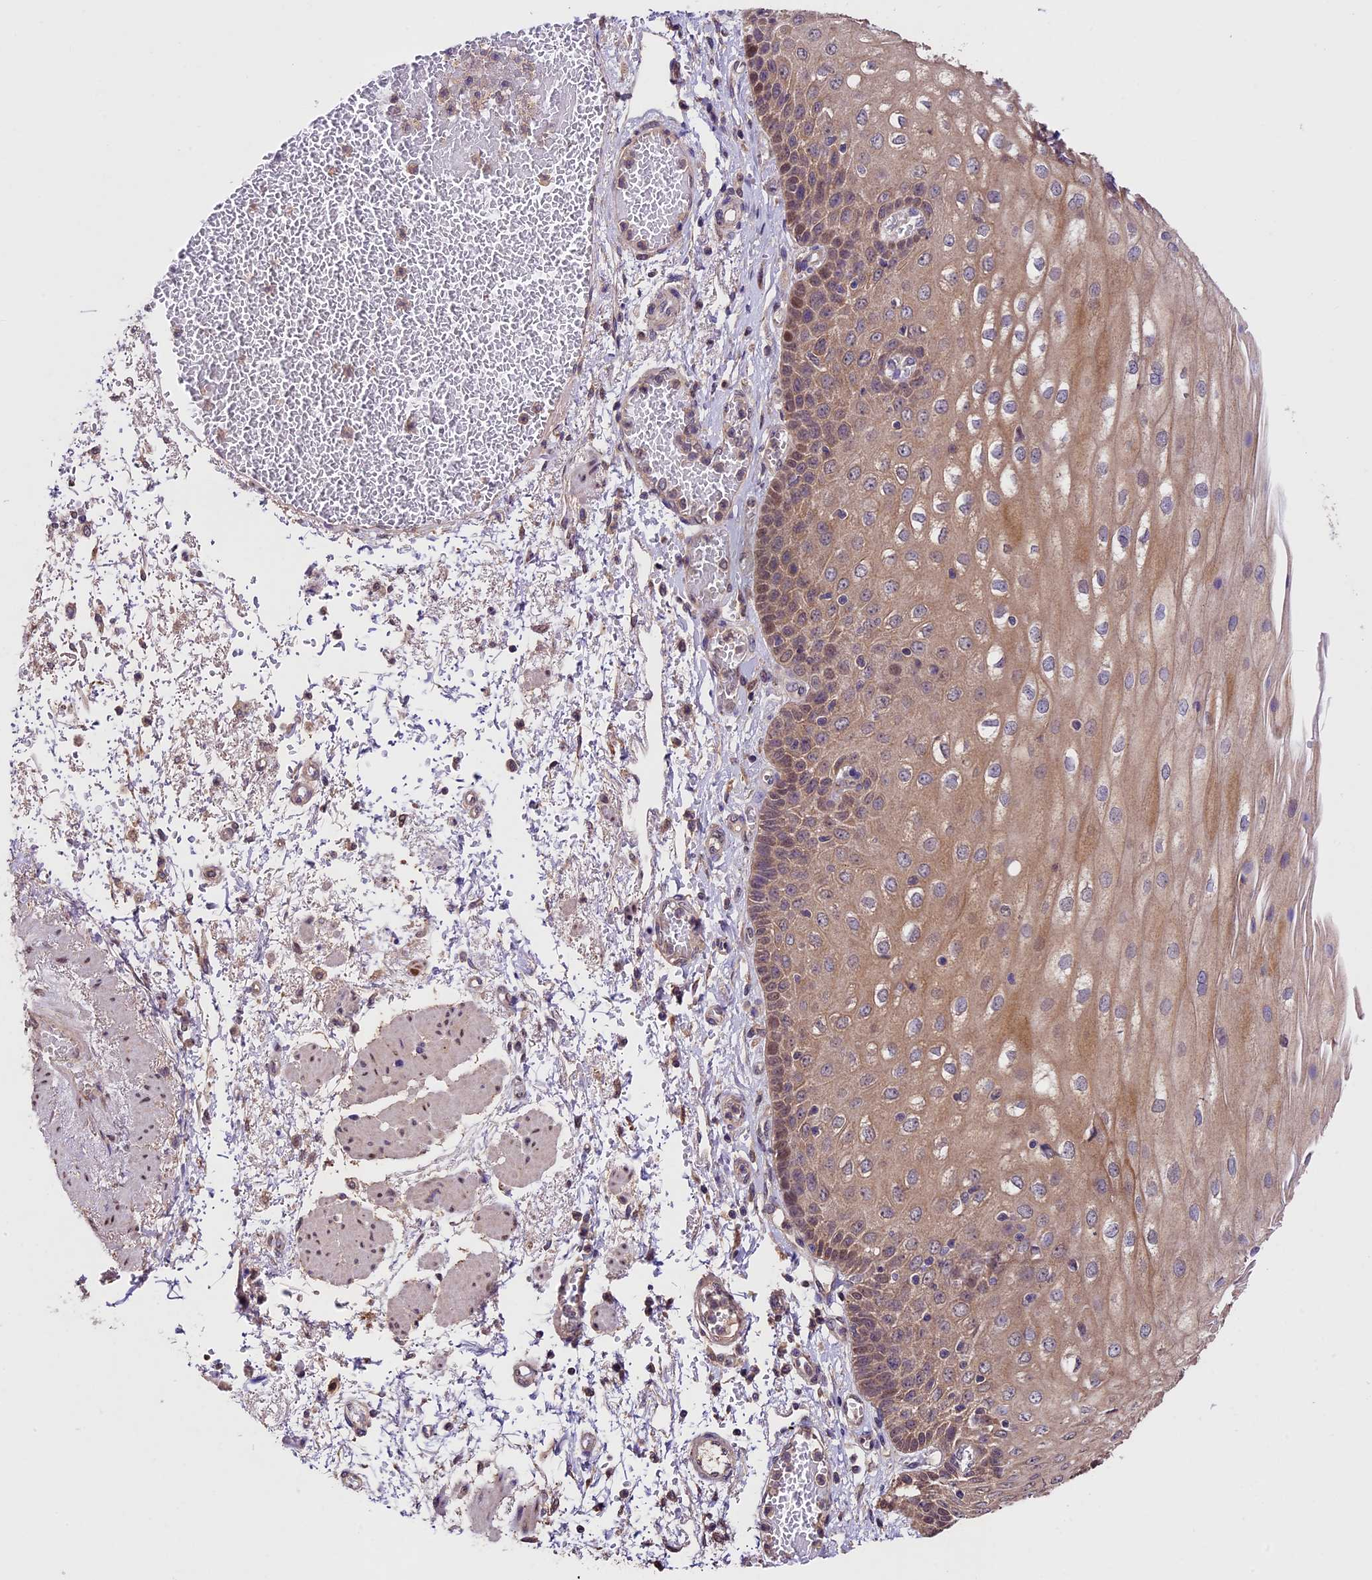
{"staining": {"intensity": "moderate", "quantity": "25%-75%", "location": "cytoplasmic/membranous"}, "tissue": "esophagus", "cell_type": "Squamous epithelial cells", "image_type": "normal", "snomed": [{"axis": "morphology", "description": "Normal tissue, NOS"}, {"axis": "topography", "description": "Esophagus"}], "caption": "Squamous epithelial cells exhibit medium levels of moderate cytoplasmic/membranous staining in about 25%-75% of cells in benign esophagus. The staining was performed using DAB (3,3'-diaminobenzidine) to visualize the protein expression in brown, while the nuclei were stained in blue with hematoxylin (Magnification: 20x).", "gene": "SBNO2", "patient": {"sex": "male", "age": 81}}